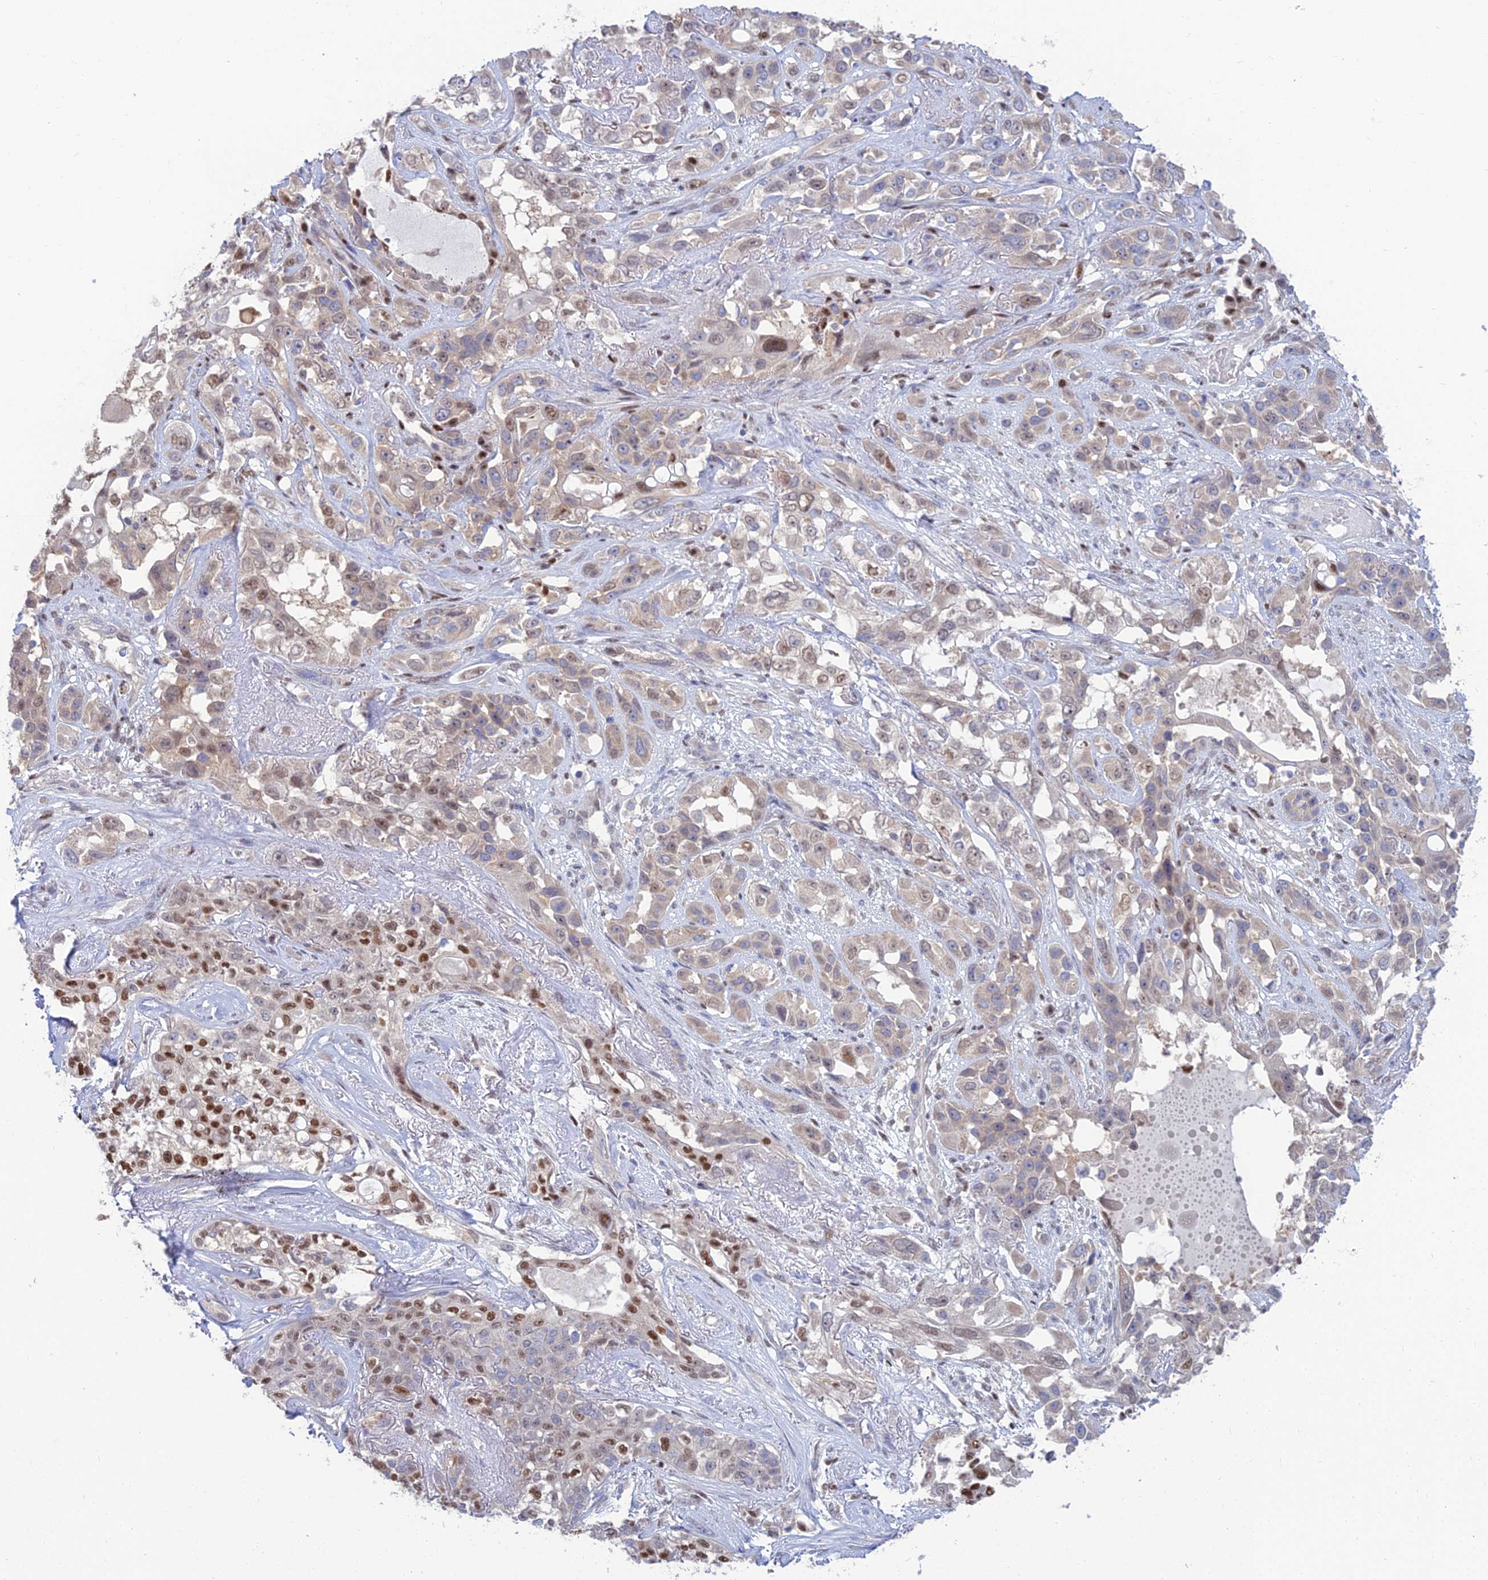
{"staining": {"intensity": "moderate", "quantity": "<25%", "location": "nuclear"}, "tissue": "lung cancer", "cell_type": "Tumor cells", "image_type": "cancer", "snomed": [{"axis": "morphology", "description": "Squamous cell carcinoma, NOS"}, {"axis": "topography", "description": "Lung"}], "caption": "DAB (3,3'-diaminobenzidine) immunohistochemical staining of human lung squamous cell carcinoma displays moderate nuclear protein positivity in approximately <25% of tumor cells.", "gene": "DNPEP", "patient": {"sex": "female", "age": 70}}